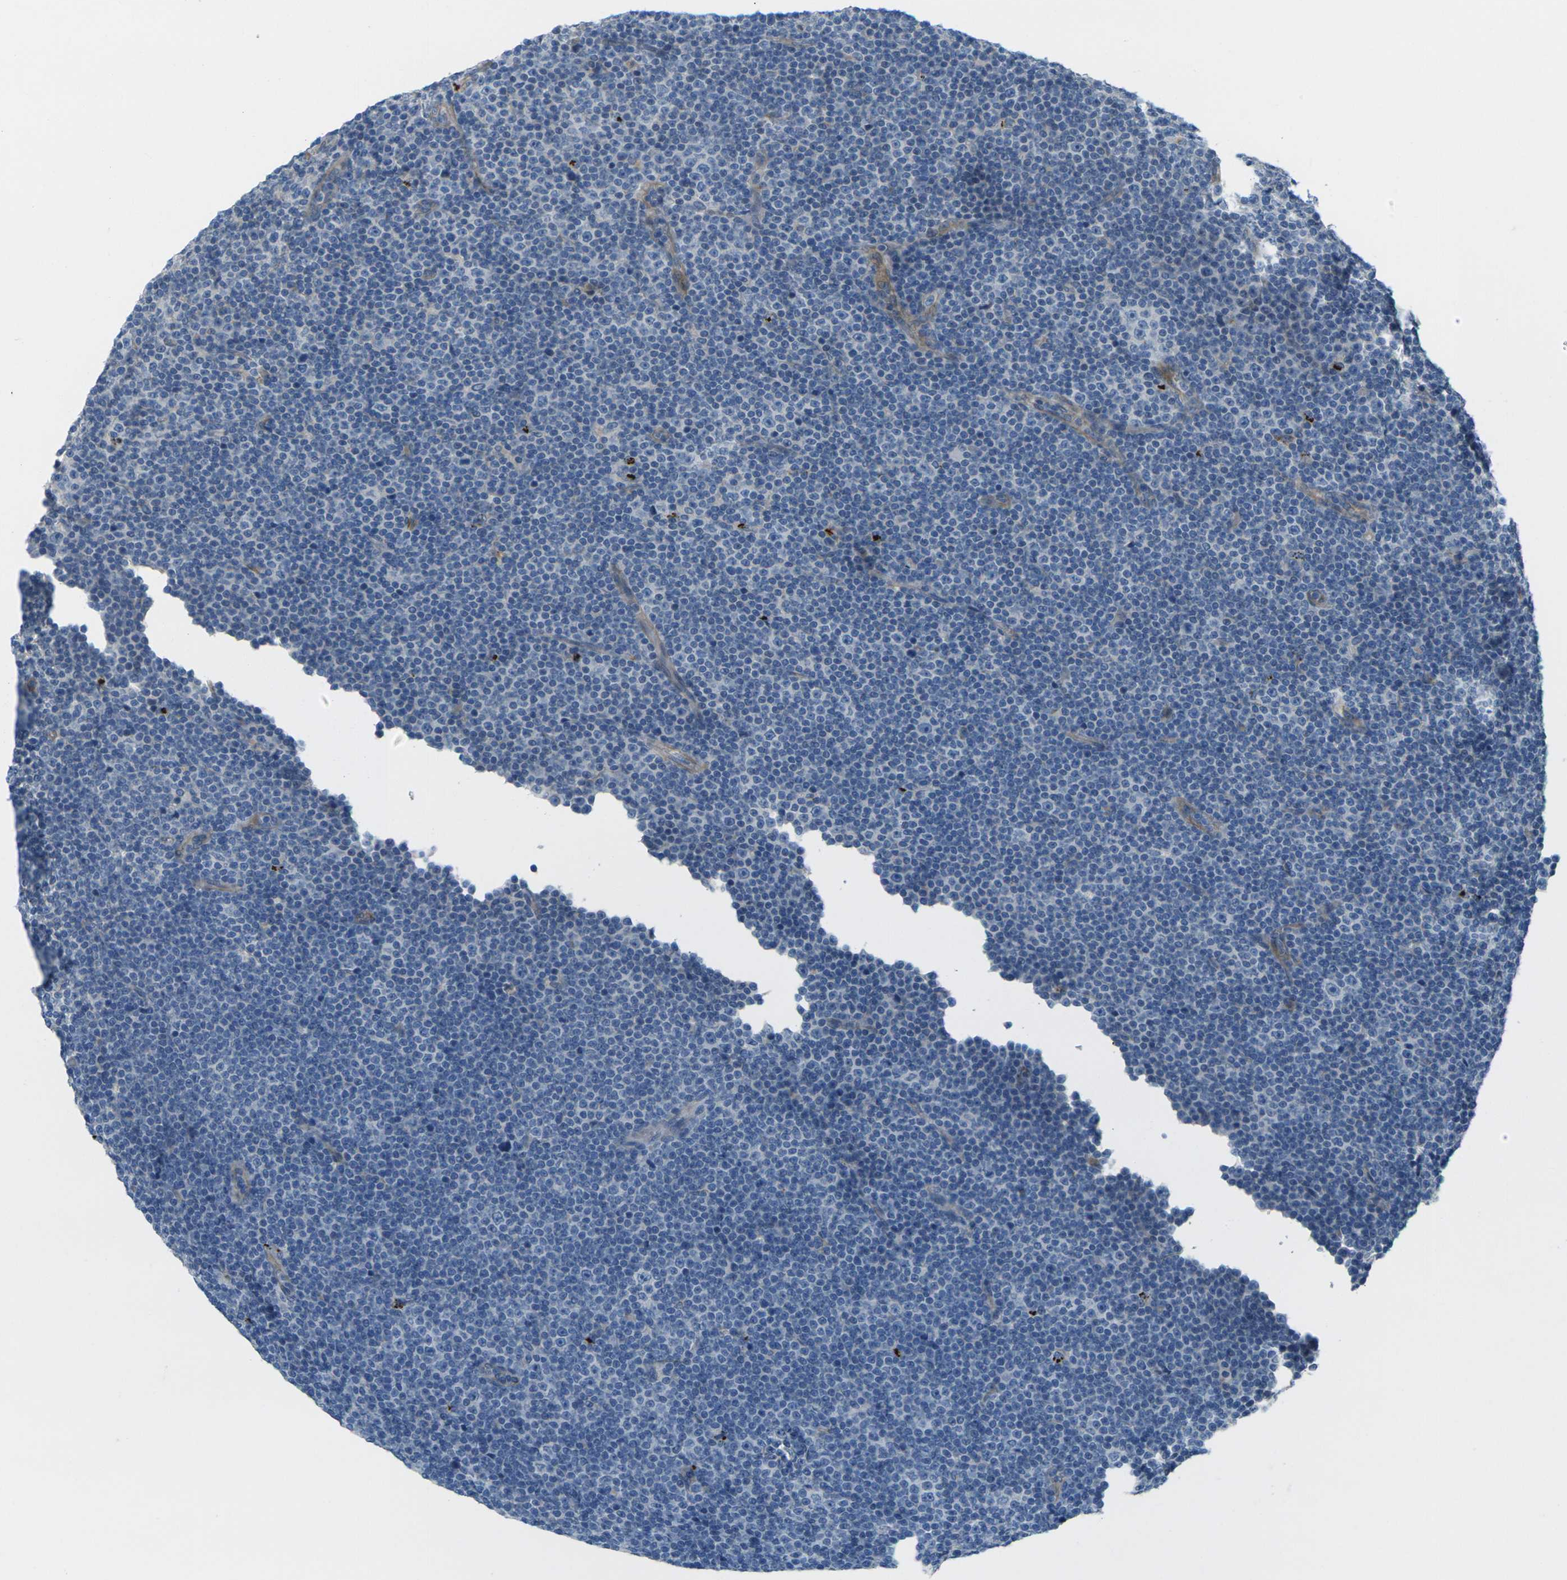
{"staining": {"intensity": "negative", "quantity": "none", "location": "none"}, "tissue": "lymphoma", "cell_type": "Tumor cells", "image_type": "cancer", "snomed": [{"axis": "morphology", "description": "Malignant lymphoma, non-Hodgkin's type, Low grade"}, {"axis": "topography", "description": "Lymph node"}], "caption": "A high-resolution micrograph shows immunohistochemistry (IHC) staining of lymphoma, which exhibits no significant positivity in tumor cells.", "gene": "CYP2C8", "patient": {"sex": "female", "age": 67}}